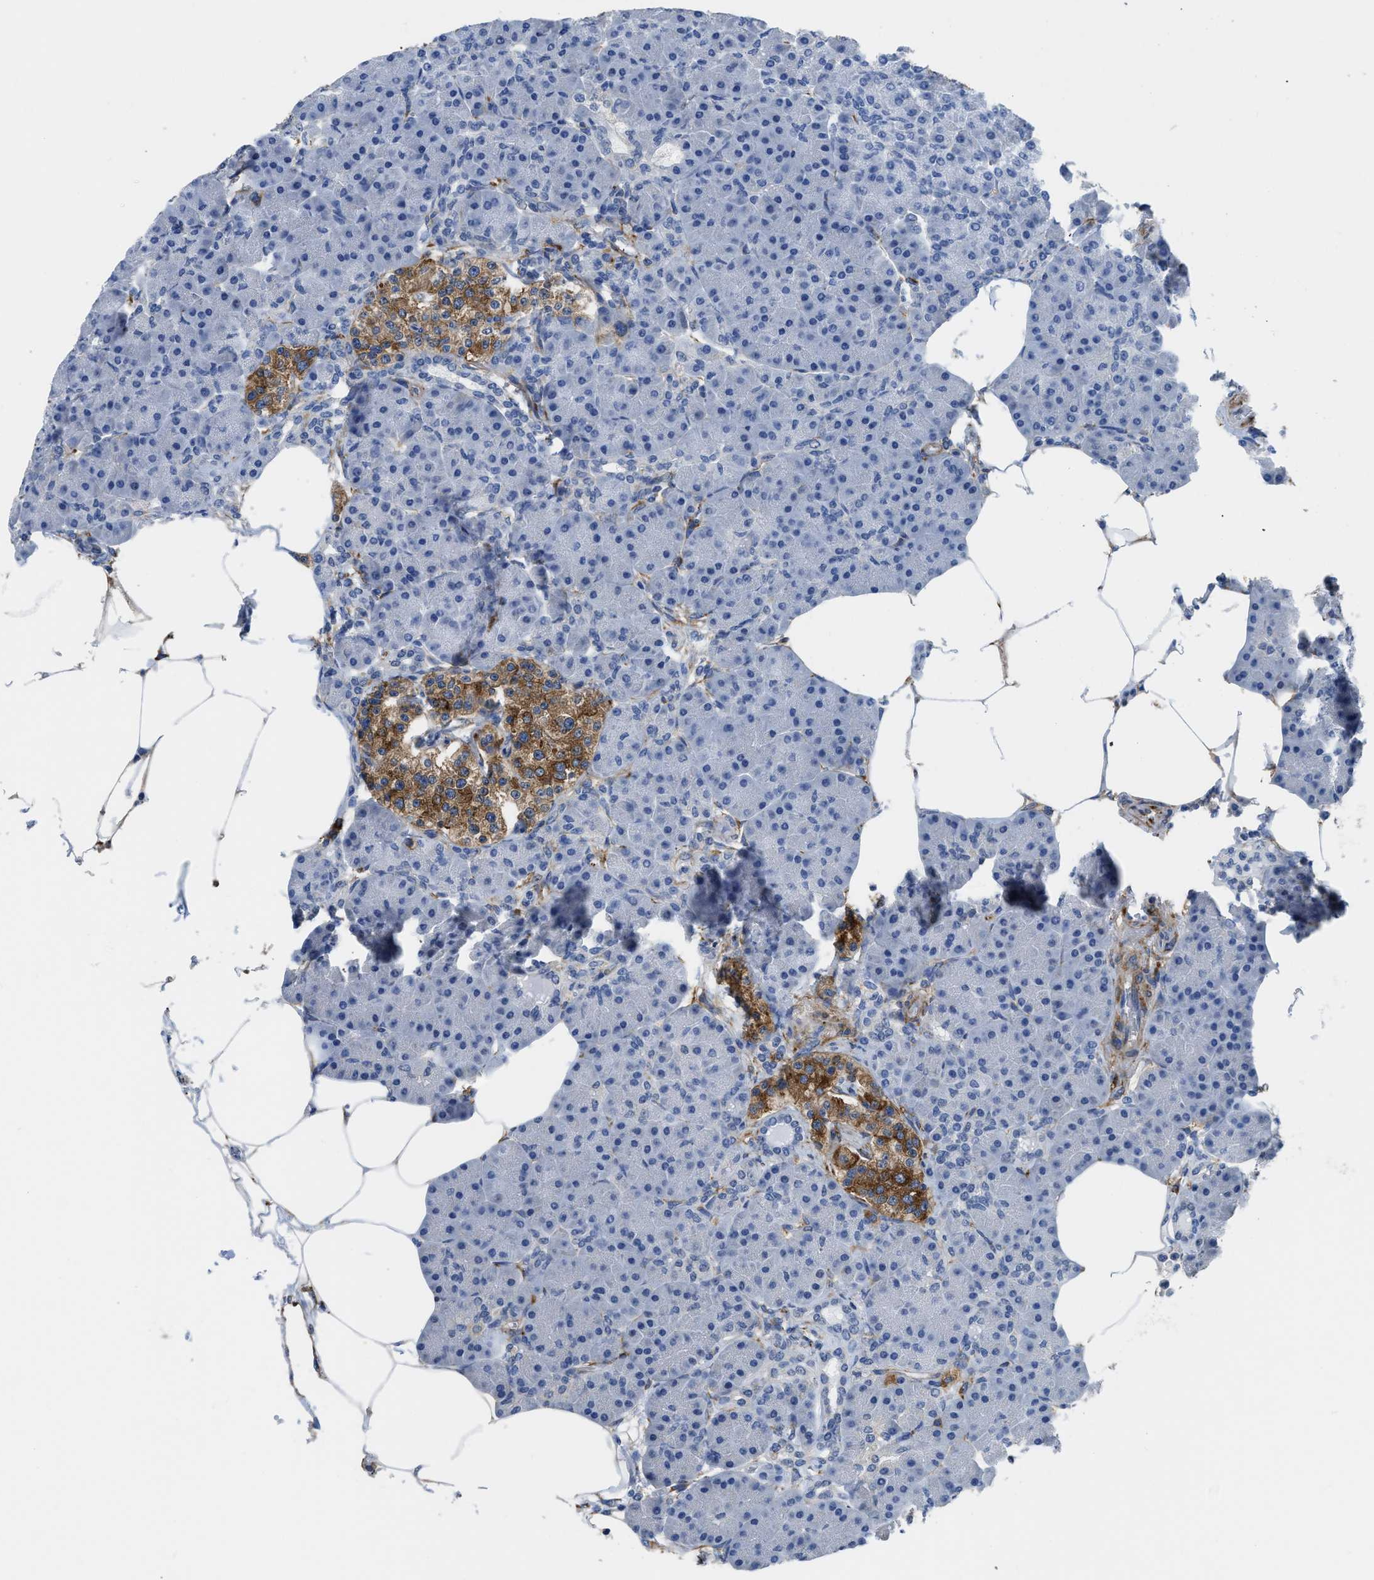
{"staining": {"intensity": "negative", "quantity": "none", "location": "none"}, "tissue": "pancreas", "cell_type": "Exocrine glandular cells", "image_type": "normal", "snomed": [{"axis": "morphology", "description": "Normal tissue, NOS"}, {"axis": "topography", "description": "Pancreas"}], "caption": "IHC photomicrograph of benign pancreas: pancreas stained with DAB reveals no significant protein positivity in exocrine glandular cells.", "gene": "ZSWIM5", "patient": {"sex": "female", "age": 70}}